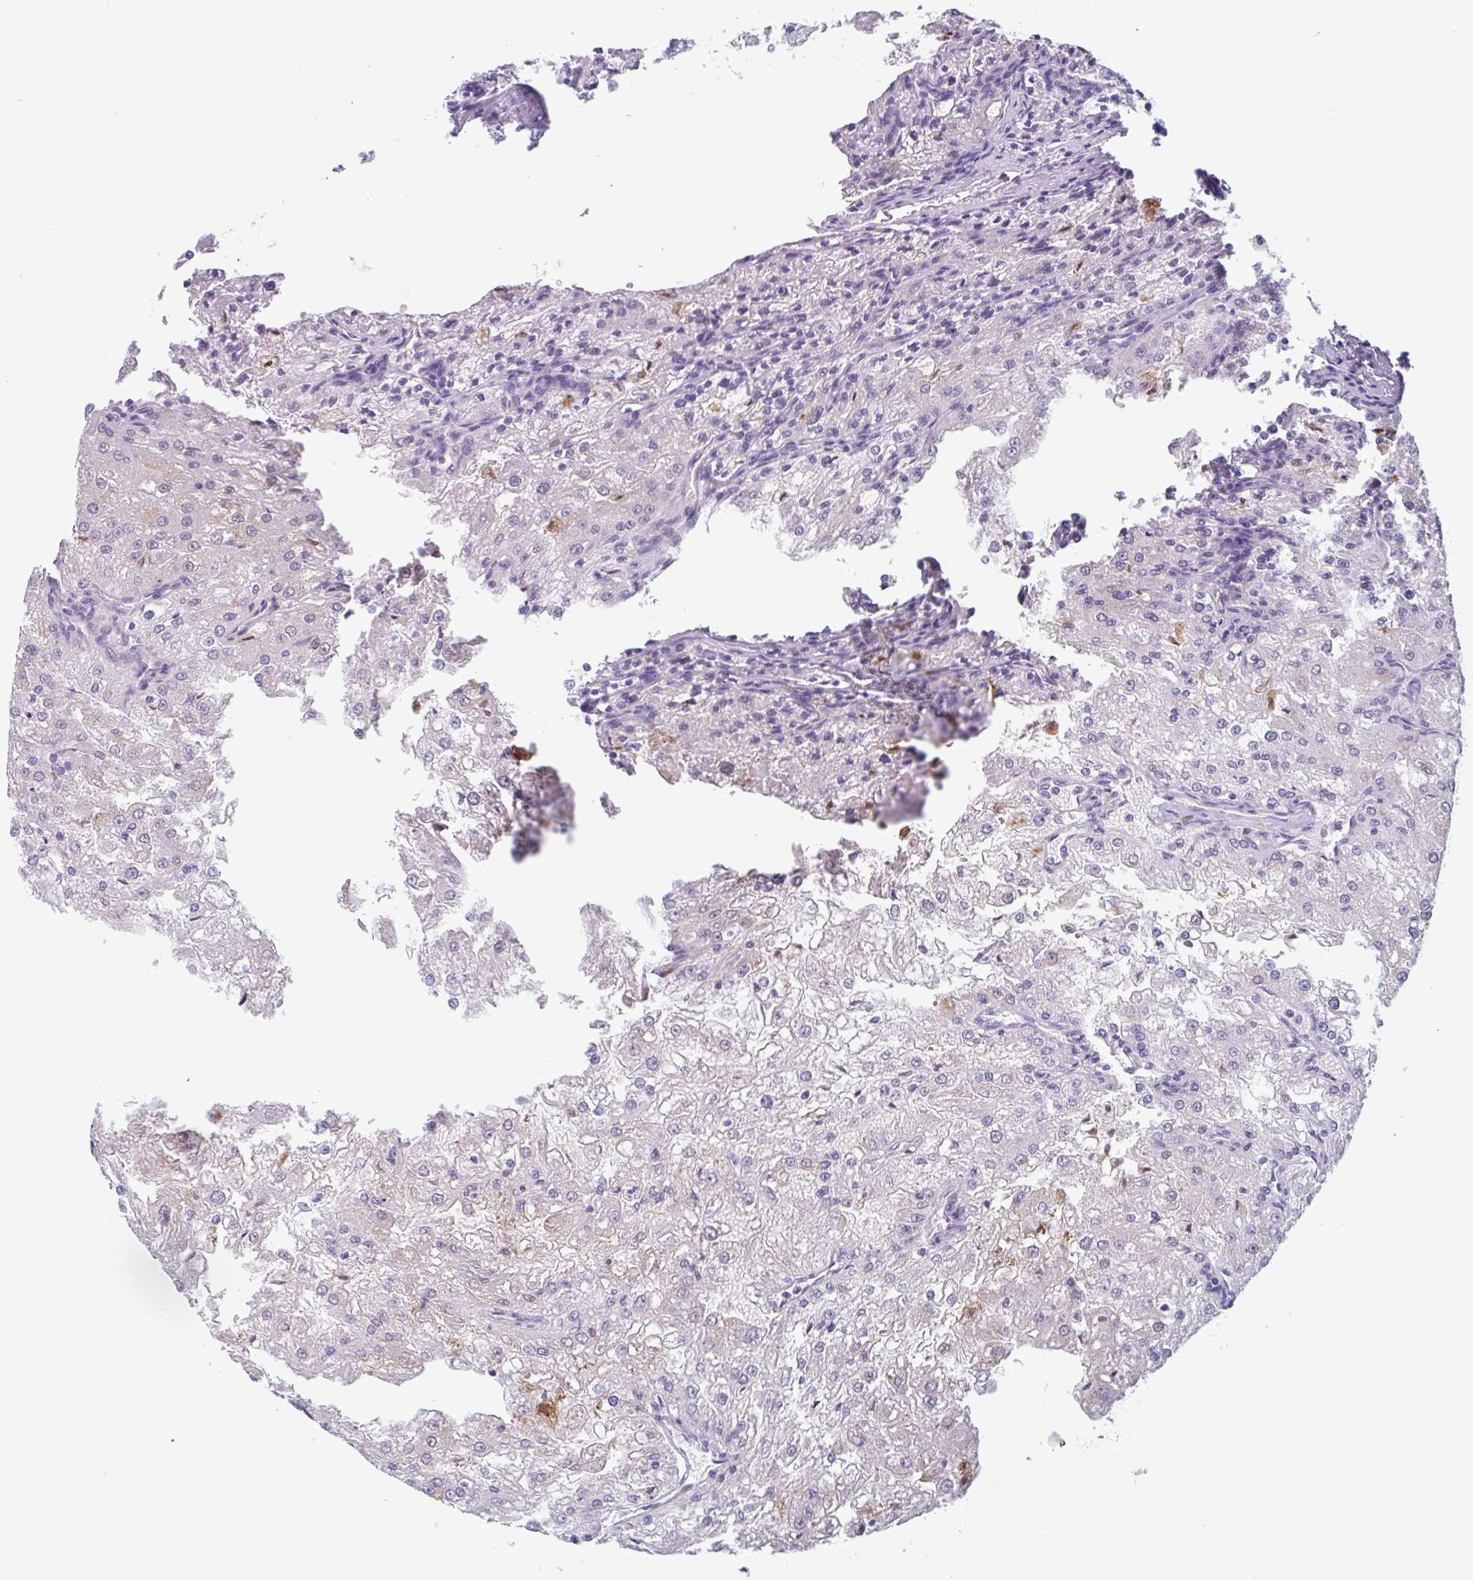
{"staining": {"intensity": "negative", "quantity": "none", "location": "none"}, "tissue": "renal cancer", "cell_type": "Tumor cells", "image_type": "cancer", "snomed": [{"axis": "morphology", "description": "Adenocarcinoma, NOS"}, {"axis": "topography", "description": "Kidney"}], "caption": "The immunohistochemistry (IHC) histopathology image has no significant positivity in tumor cells of renal adenocarcinoma tissue. (DAB (3,3'-diaminobenzidine) immunohistochemistry visualized using brightfield microscopy, high magnification).", "gene": "PLG", "patient": {"sex": "female", "age": 74}}